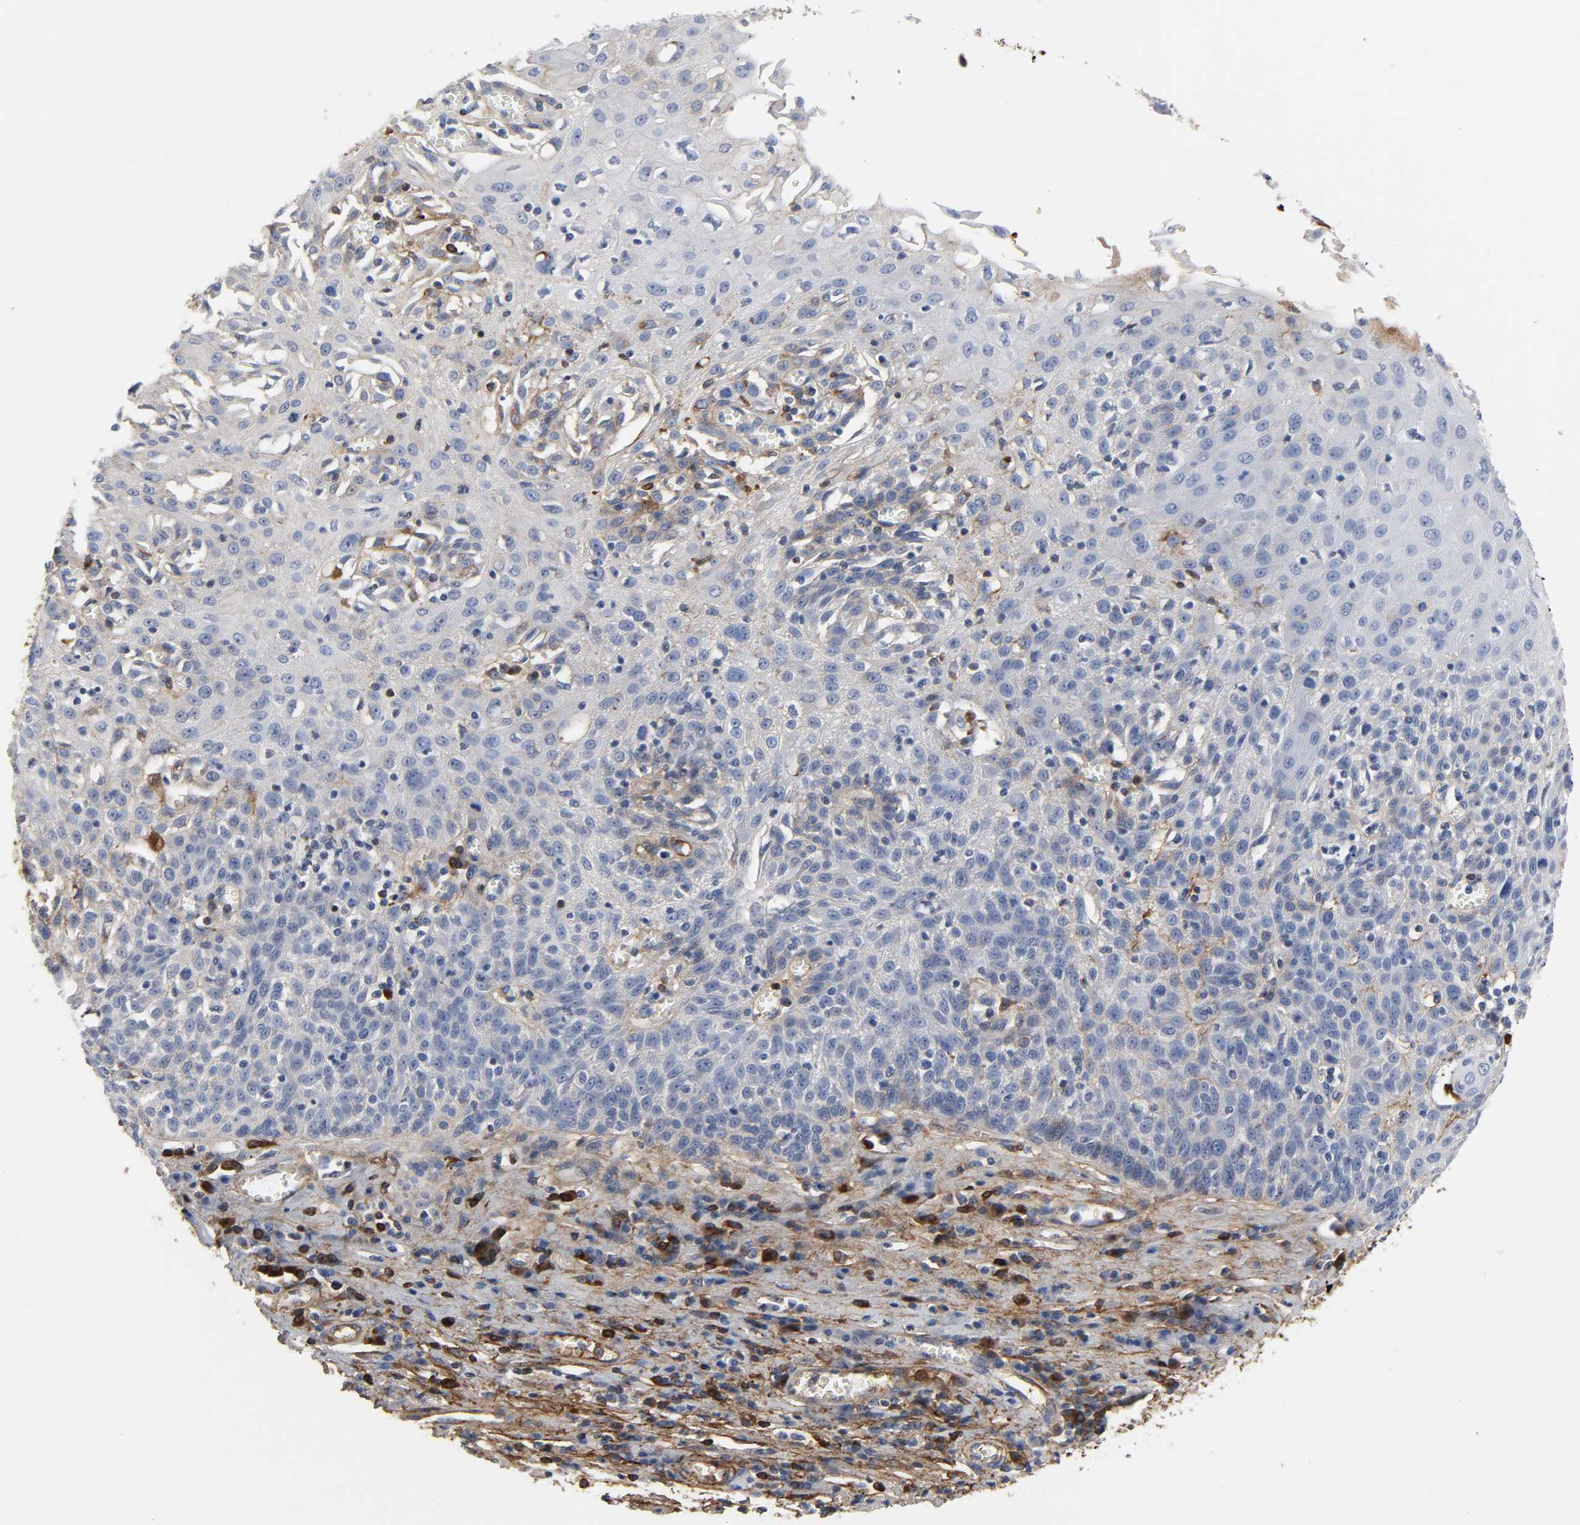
{"staining": {"intensity": "weak", "quantity": "<25%", "location": "cytoplasmic/membranous"}, "tissue": "esophagus", "cell_type": "Squamous epithelial cells", "image_type": "normal", "snomed": [{"axis": "morphology", "description": "Normal tissue, NOS"}, {"axis": "morphology", "description": "Squamous cell carcinoma, NOS"}, {"axis": "topography", "description": "Esophagus"}], "caption": "DAB immunohistochemical staining of benign human esophagus demonstrates no significant expression in squamous epithelial cells. (DAB immunohistochemistry, high magnification).", "gene": "FBLN1", "patient": {"sex": "male", "age": 65}}